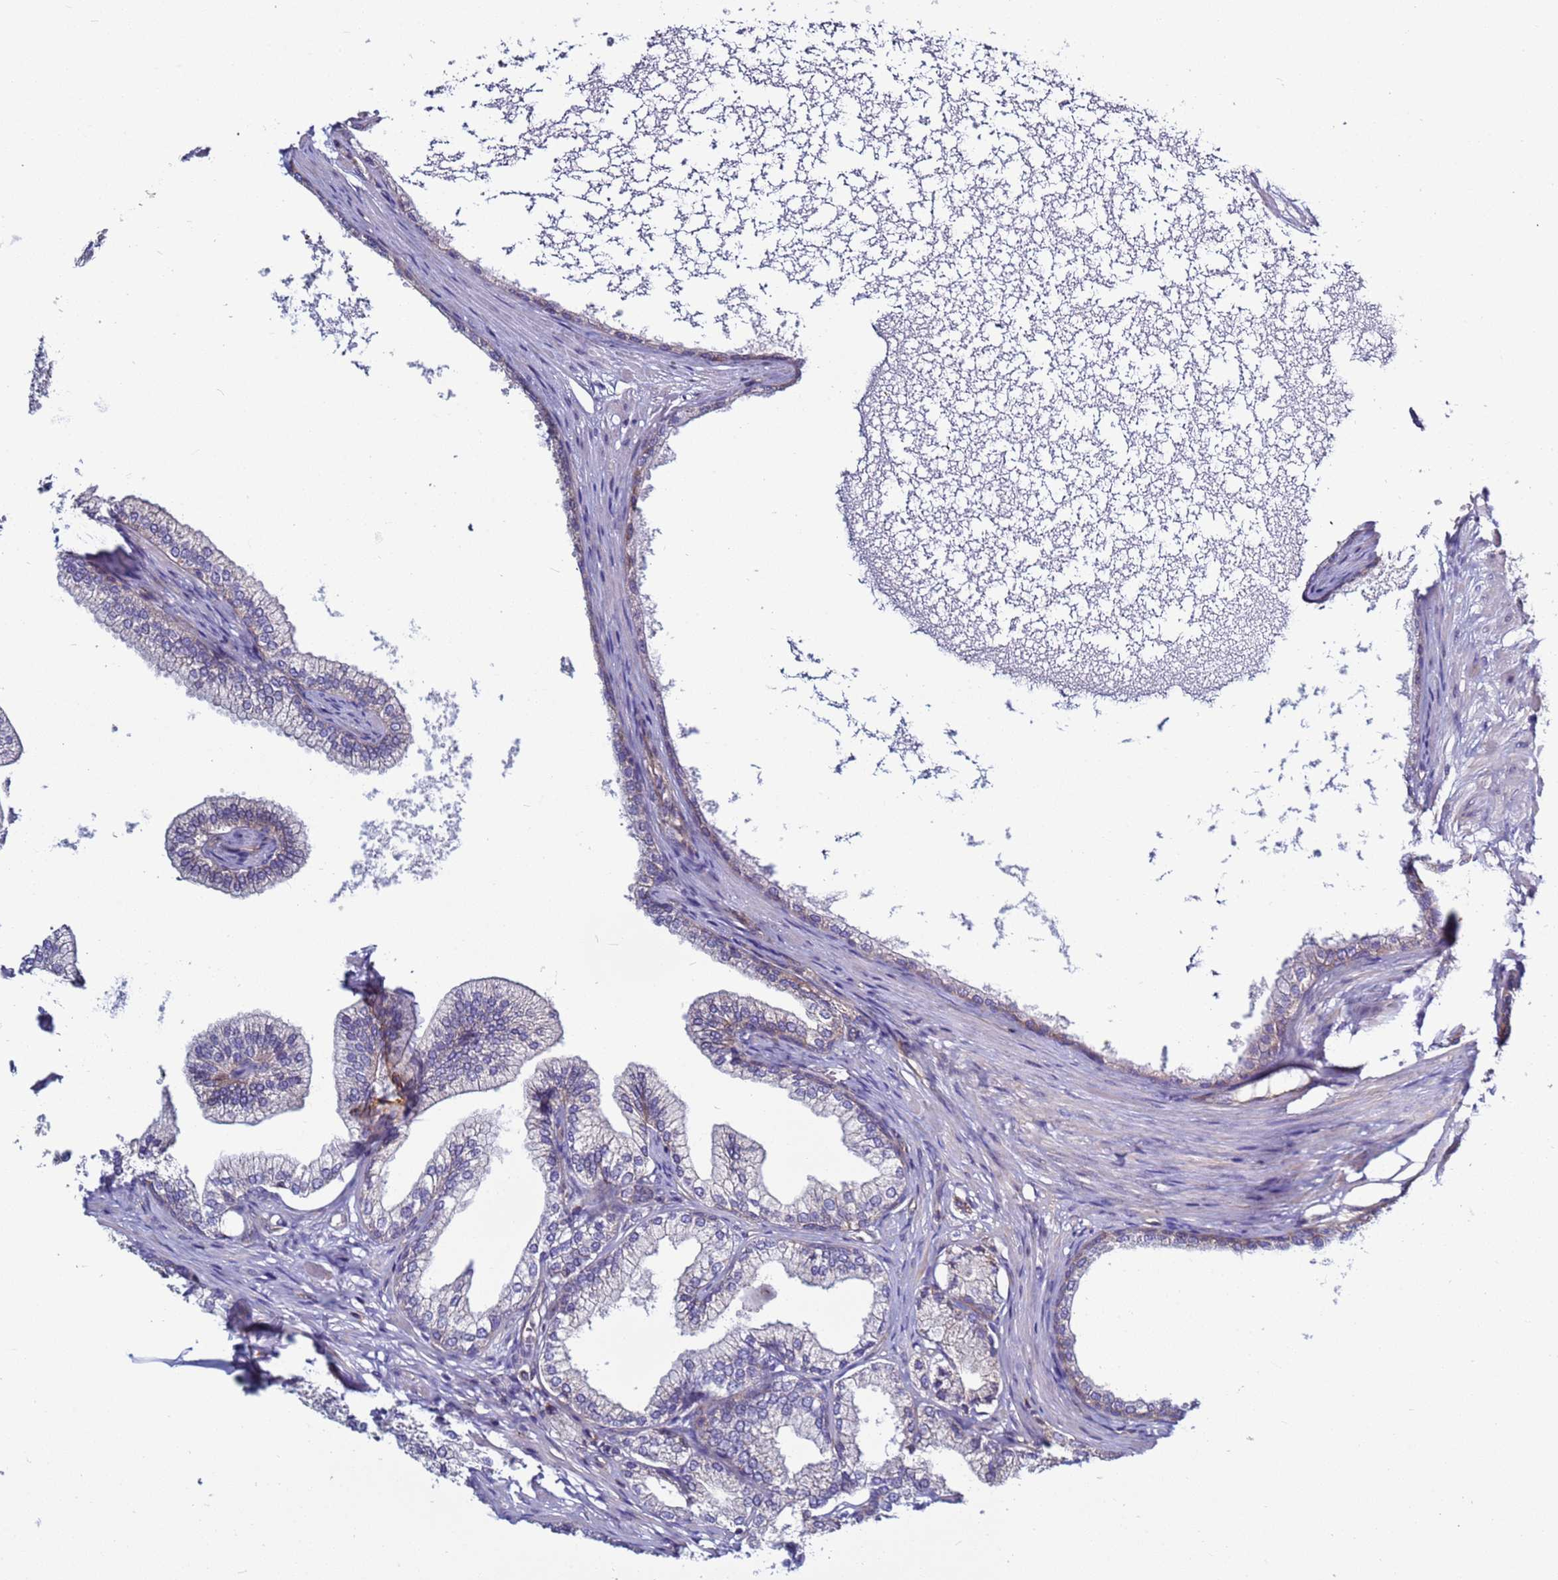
{"staining": {"intensity": "moderate", "quantity": "25%-75%", "location": "cytoplasmic/membranous"}, "tissue": "prostate", "cell_type": "Glandular cells", "image_type": "normal", "snomed": [{"axis": "morphology", "description": "Normal tissue, NOS"}, {"axis": "morphology", "description": "Urothelial carcinoma, Low grade"}, {"axis": "topography", "description": "Urinary bladder"}, {"axis": "topography", "description": "Prostate"}], "caption": "Normal prostate shows moderate cytoplasmic/membranous positivity in approximately 25%-75% of glandular cells.", "gene": "EFCAB8", "patient": {"sex": "male", "age": 60}}